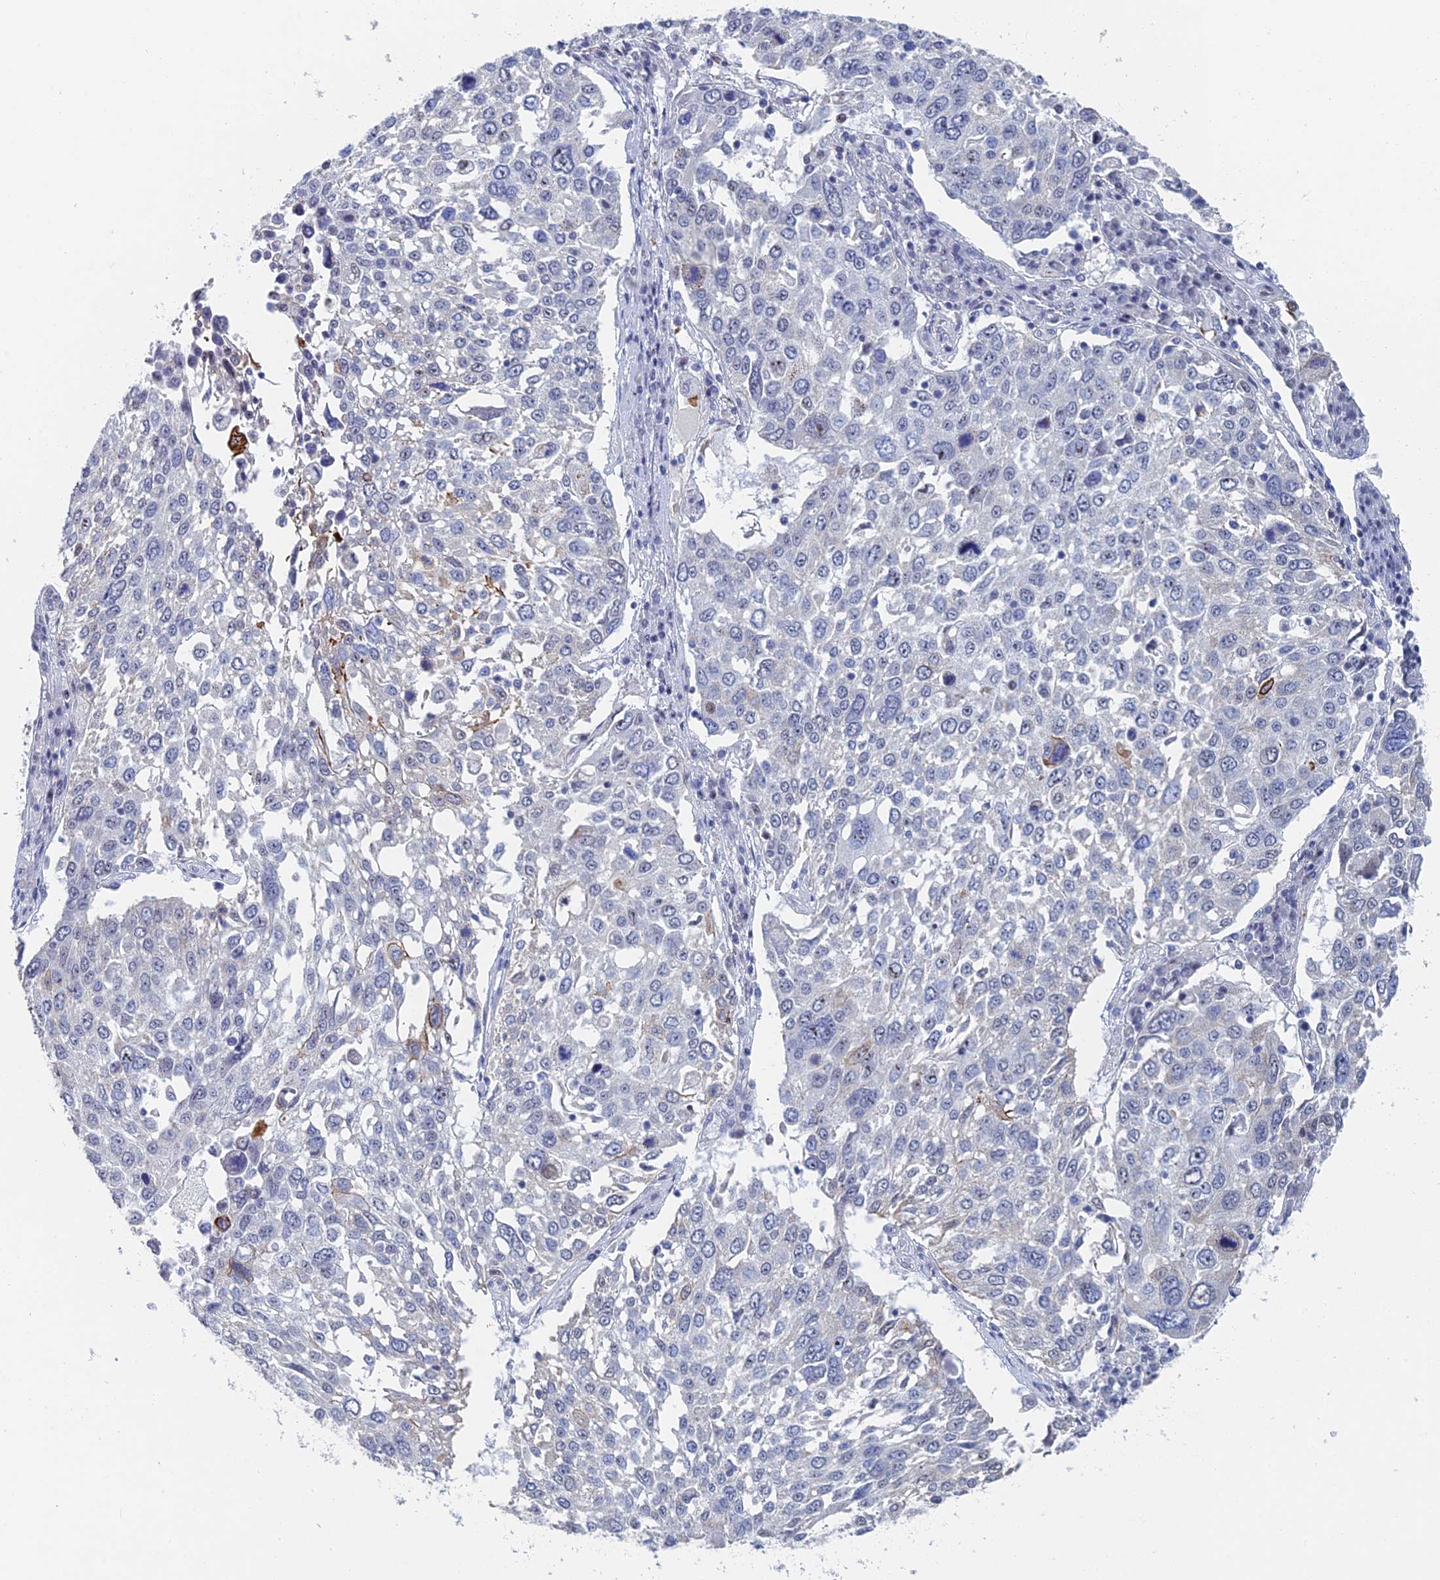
{"staining": {"intensity": "negative", "quantity": "none", "location": "none"}, "tissue": "lung cancer", "cell_type": "Tumor cells", "image_type": "cancer", "snomed": [{"axis": "morphology", "description": "Squamous cell carcinoma, NOS"}, {"axis": "topography", "description": "Lung"}], "caption": "Image shows no significant protein expression in tumor cells of lung cancer.", "gene": "GMNC", "patient": {"sex": "male", "age": 65}}